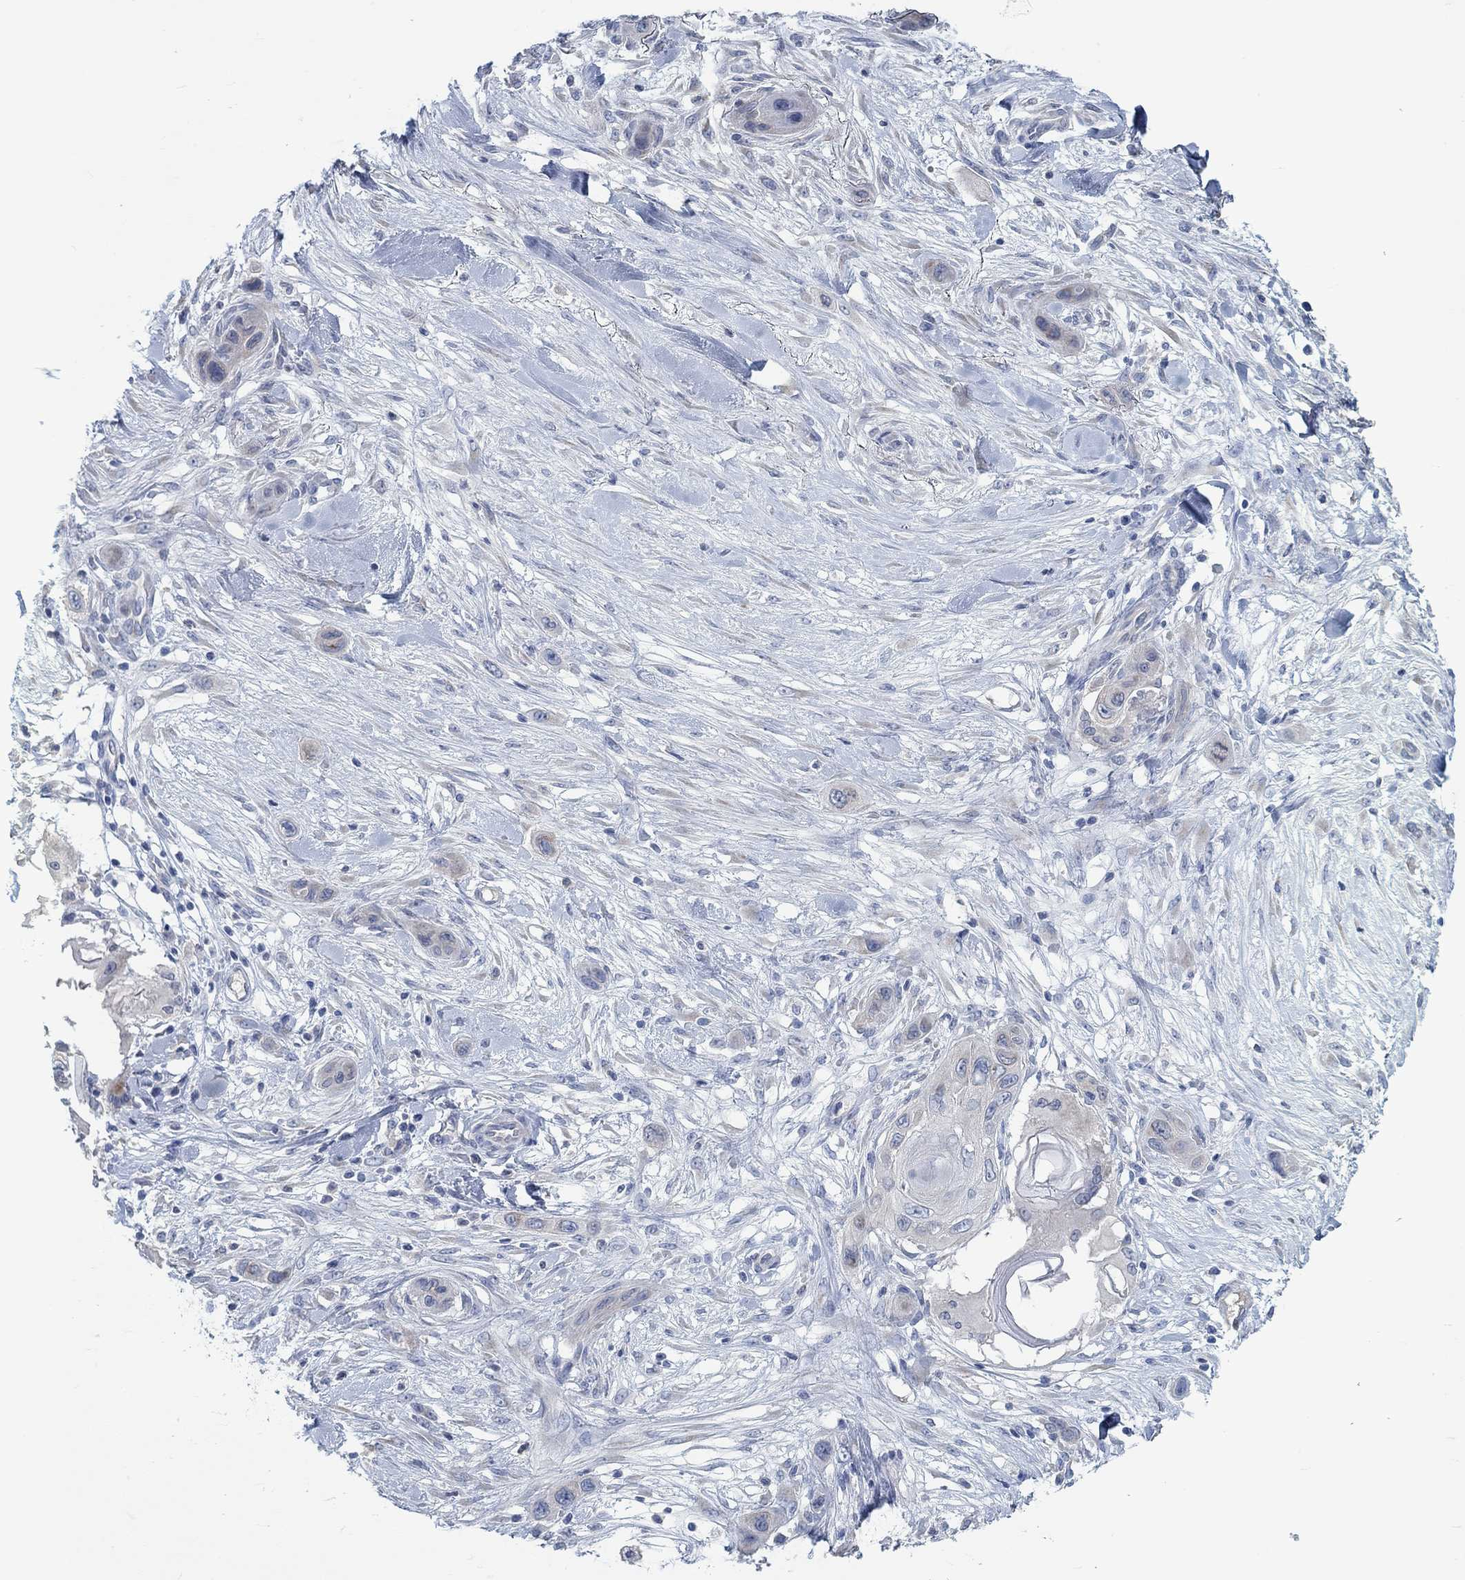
{"staining": {"intensity": "weak", "quantity": "<25%", "location": "cytoplasmic/membranous"}, "tissue": "skin cancer", "cell_type": "Tumor cells", "image_type": "cancer", "snomed": [{"axis": "morphology", "description": "Squamous cell carcinoma, NOS"}, {"axis": "topography", "description": "Skin"}], "caption": "DAB immunohistochemical staining of skin squamous cell carcinoma demonstrates no significant expression in tumor cells. Brightfield microscopy of immunohistochemistry (IHC) stained with DAB (brown) and hematoxylin (blue), captured at high magnification.", "gene": "TEKT4", "patient": {"sex": "male", "age": 79}}